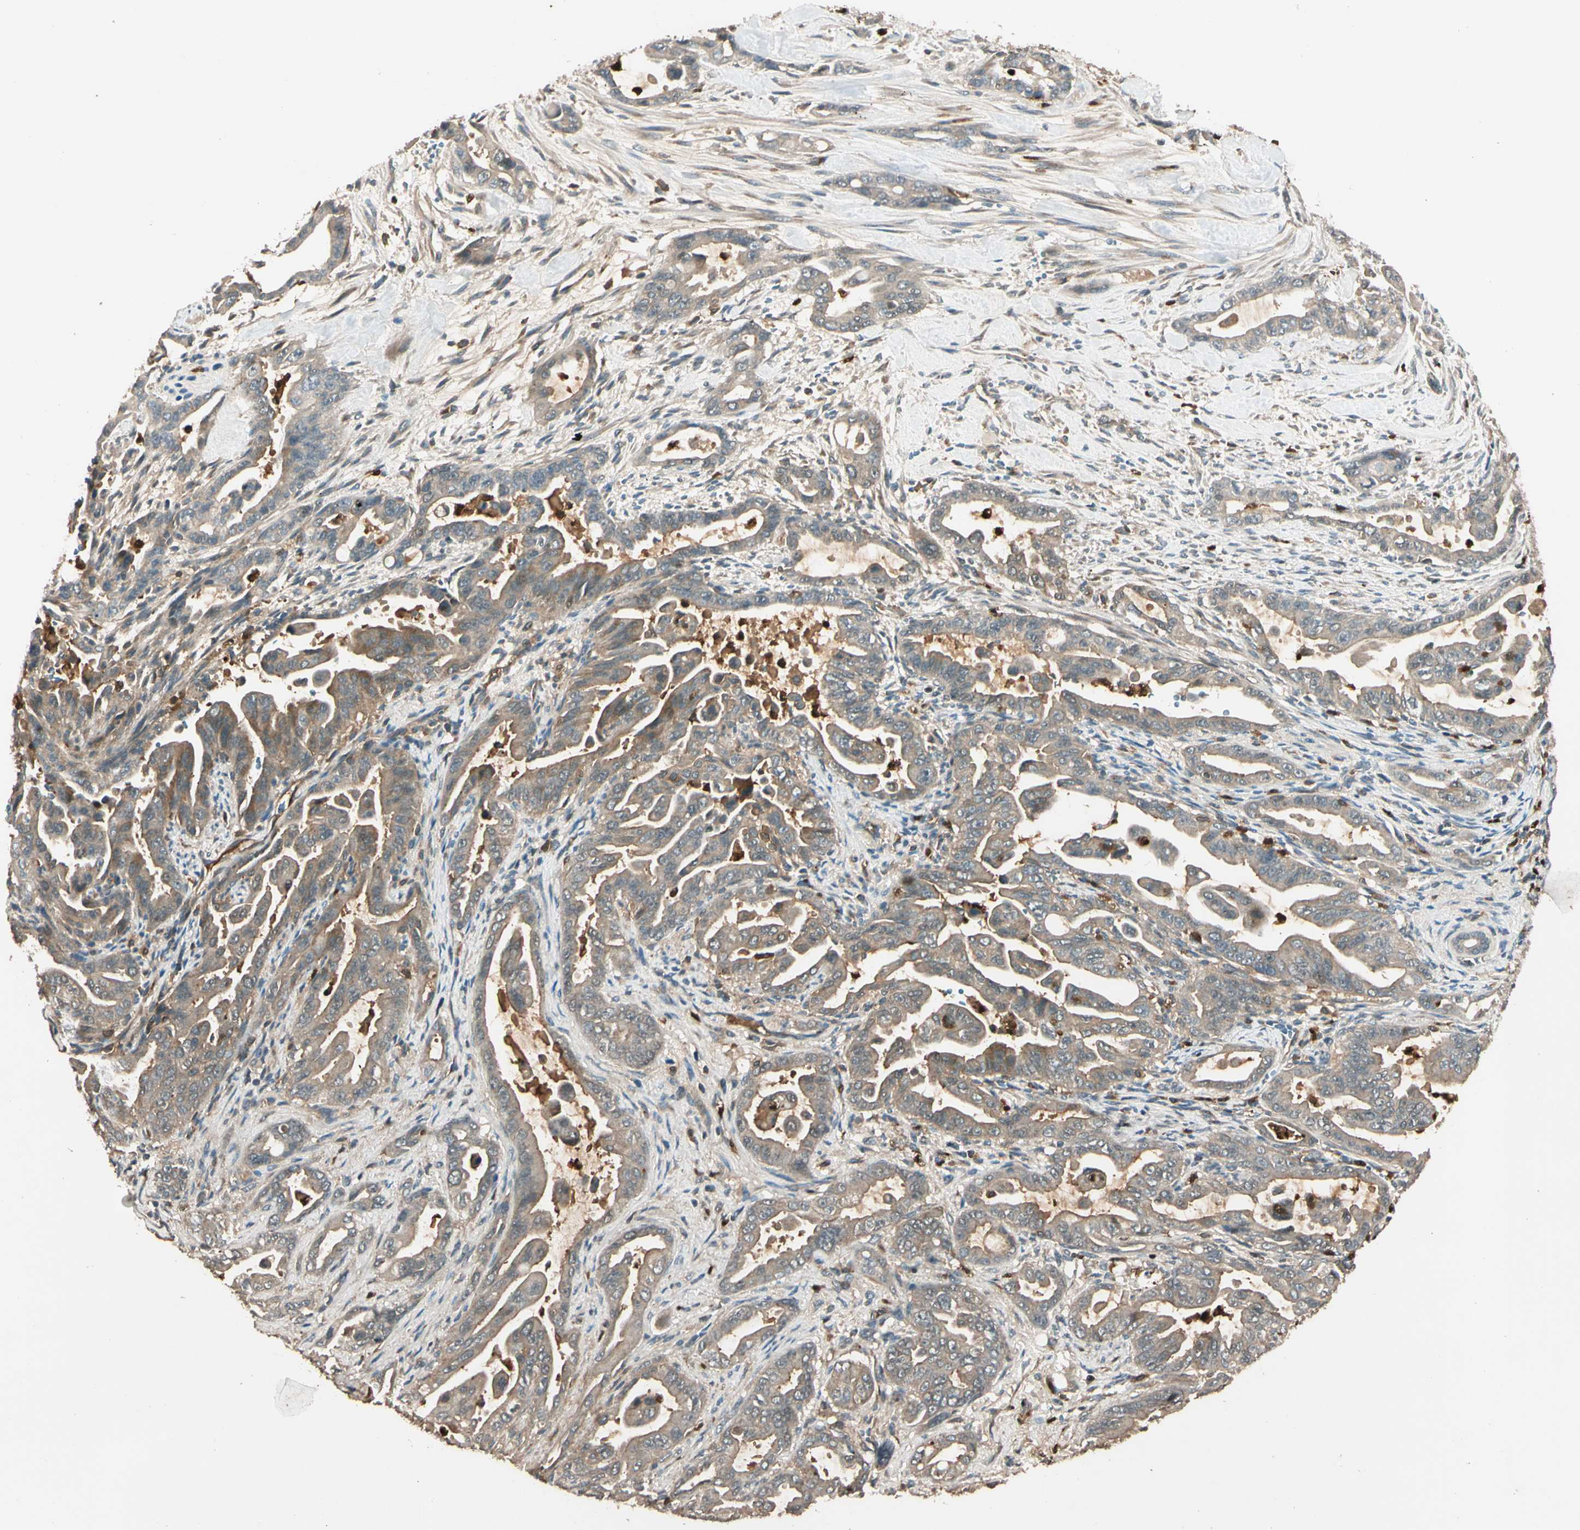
{"staining": {"intensity": "weak", "quantity": ">75%", "location": "cytoplasmic/membranous"}, "tissue": "pancreatic cancer", "cell_type": "Tumor cells", "image_type": "cancer", "snomed": [{"axis": "morphology", "description": "Adenocarcinoma, NOS"}, {"axis": "topography", "description": "Pancreas"}], "caption": "Pancreatic cancer (adenocarcinoma) was stained to show a protein in brown. There is low levels of weak cytoplasmic/membranous expression in about >75% of tumor cells. (brown staining indicates protein expression, while blue staining denotes nuclei).", "gene": "STX11", "patient": {"sex": "male", "age": 70}}